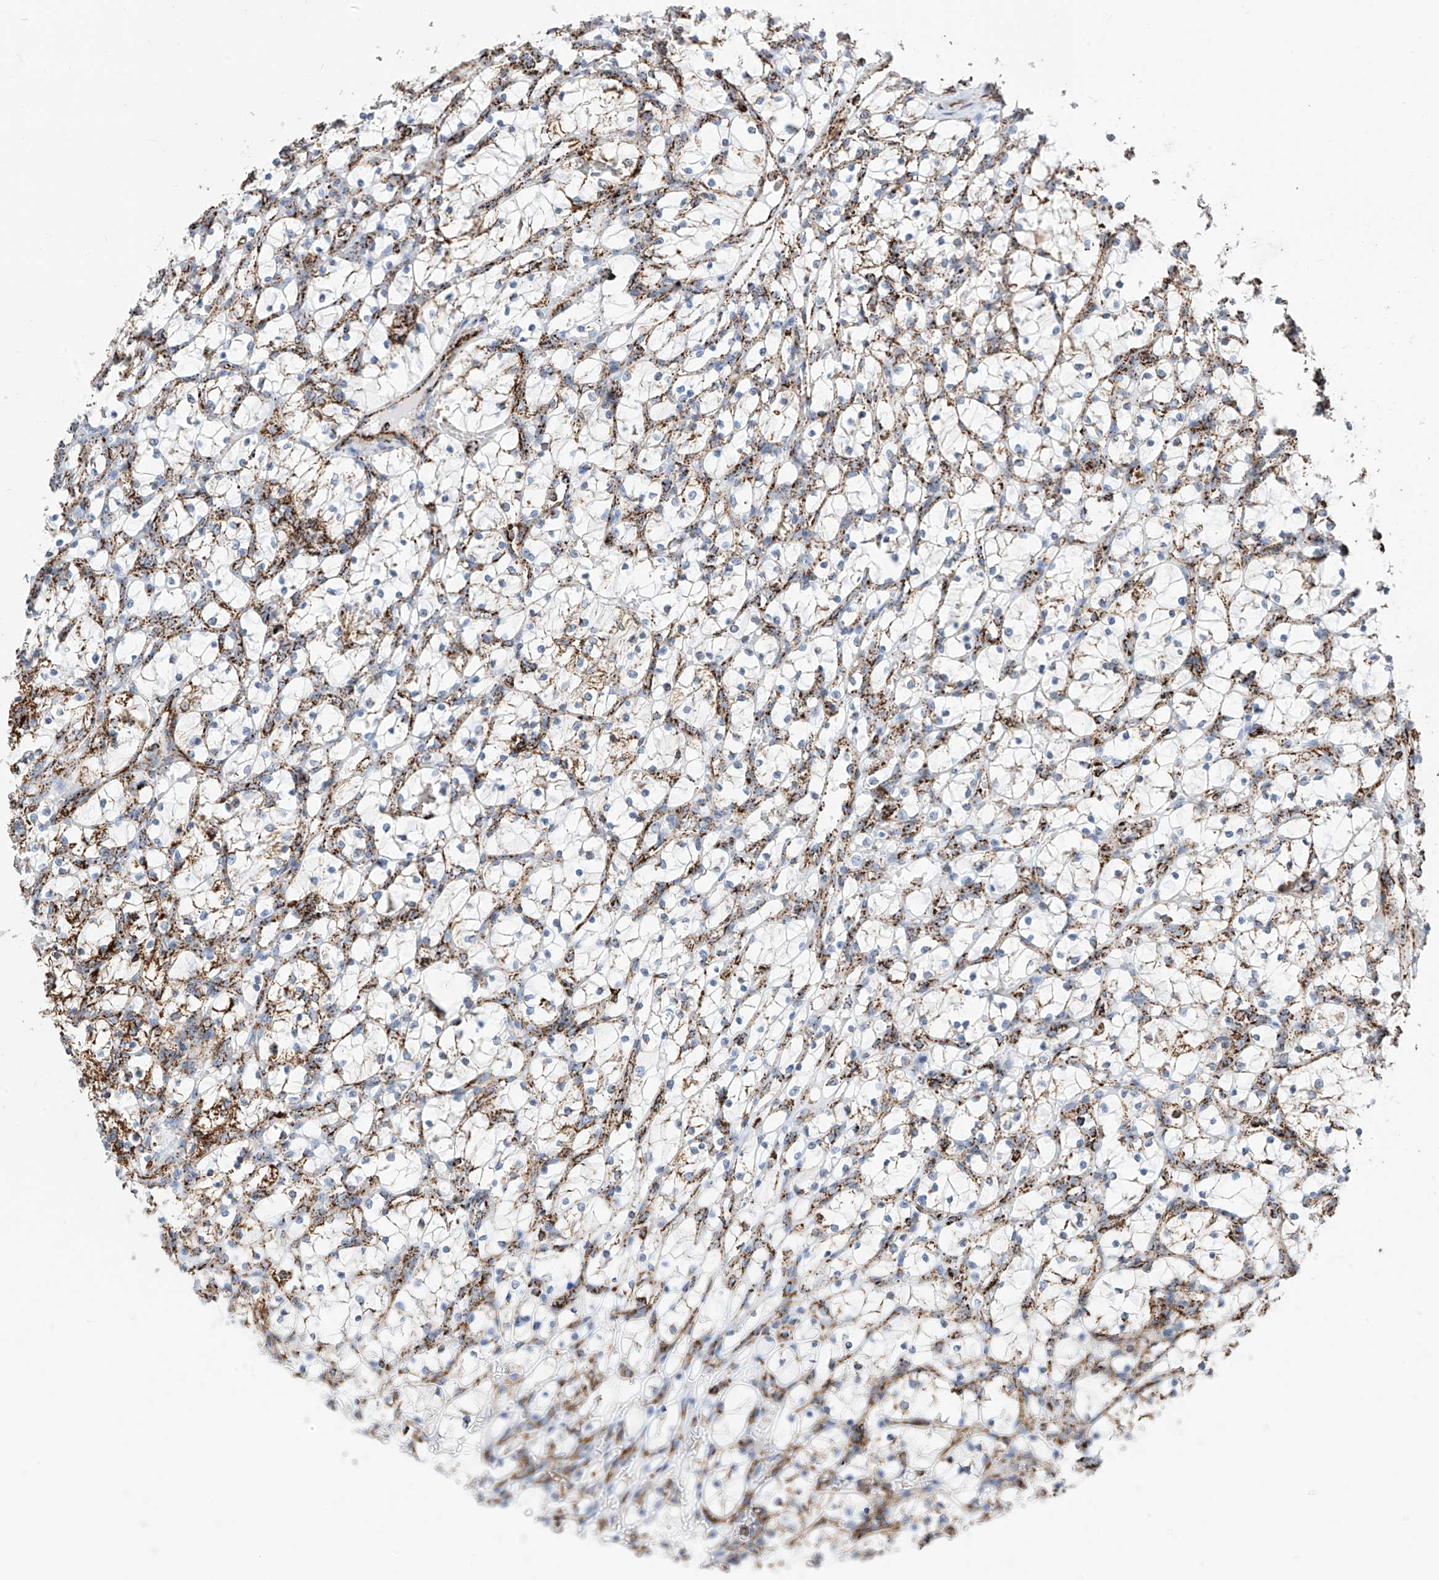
{"staining": {"intensity": "strong", "quantity": "25%-75%", "location": "cytoplasmic/membranous"}, "tissue": "renal cancer", "cell_type": "Tumor cells", "image_type": "cancer", "snomed": [{"axis": "morphology", "description": "Adenocarcinoma, NOS"}, {"axis": "topography", "description": "Kidney"}], "caption": "Adenocarcinoma (renal) stained with a protein marker exhibits strong staining in tumor cells.", "gene": "COX5B", "patient": {"sex": "female", "age": 69}}